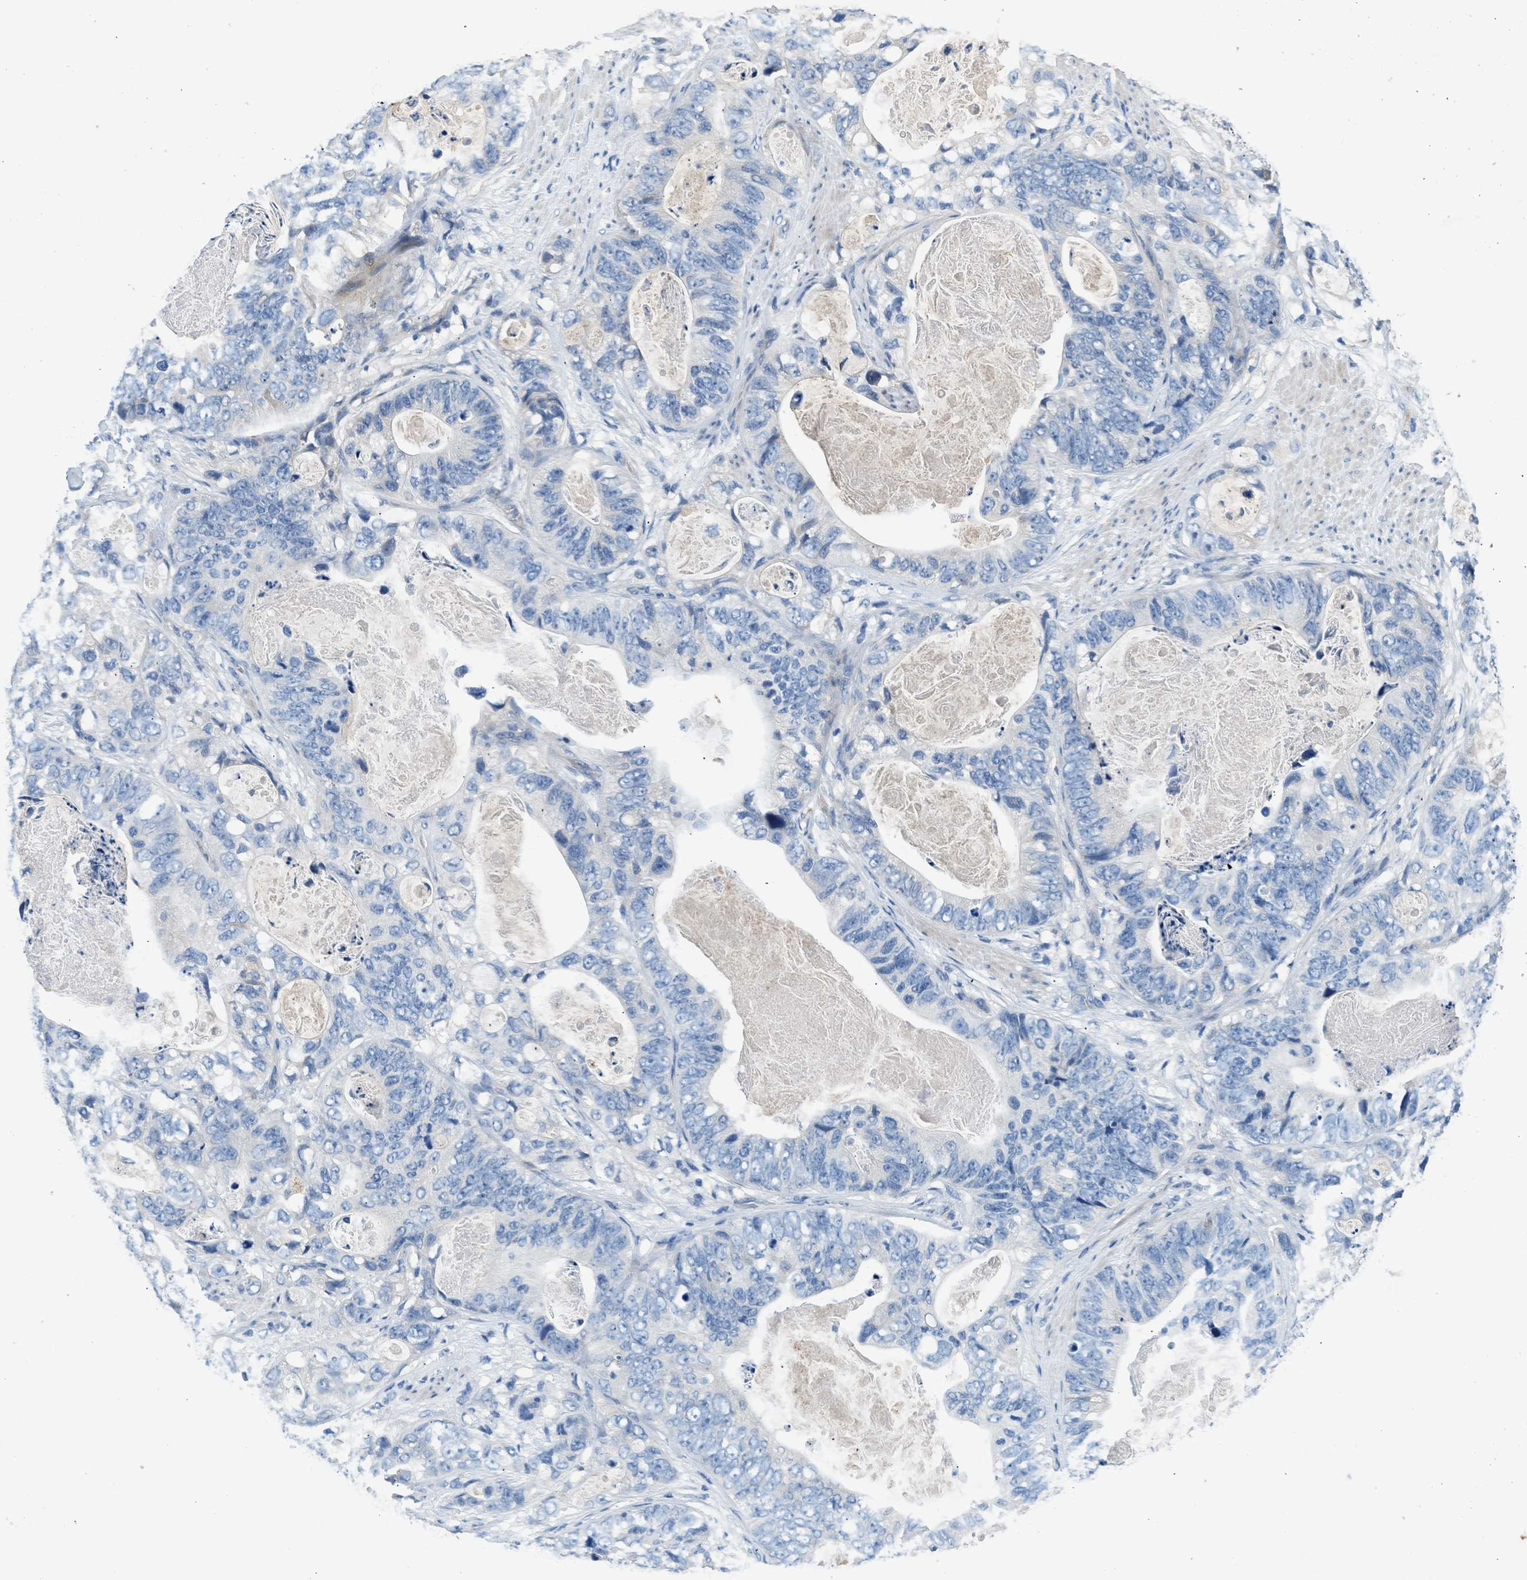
{"staining": {"intensity": "negative", "quantity": "none", "location": "none"}, "tissue": "stomach cancer", "cell_type": "Tumor cells", "image_type": "cancer", "snomed": [{"axis": "morphology", "description": "Adenocarcinoma, NOS"}, {"axis": "topography", "description": "Stomach"}], "caption": "Immunohistochemistry micrograph of adenocarcinoma (stomach) stained for a protein (brown), which reveals no staining in tumor cells.", "gene": "RWDD2B", "patient": {"sex": "female", "age": 89}}